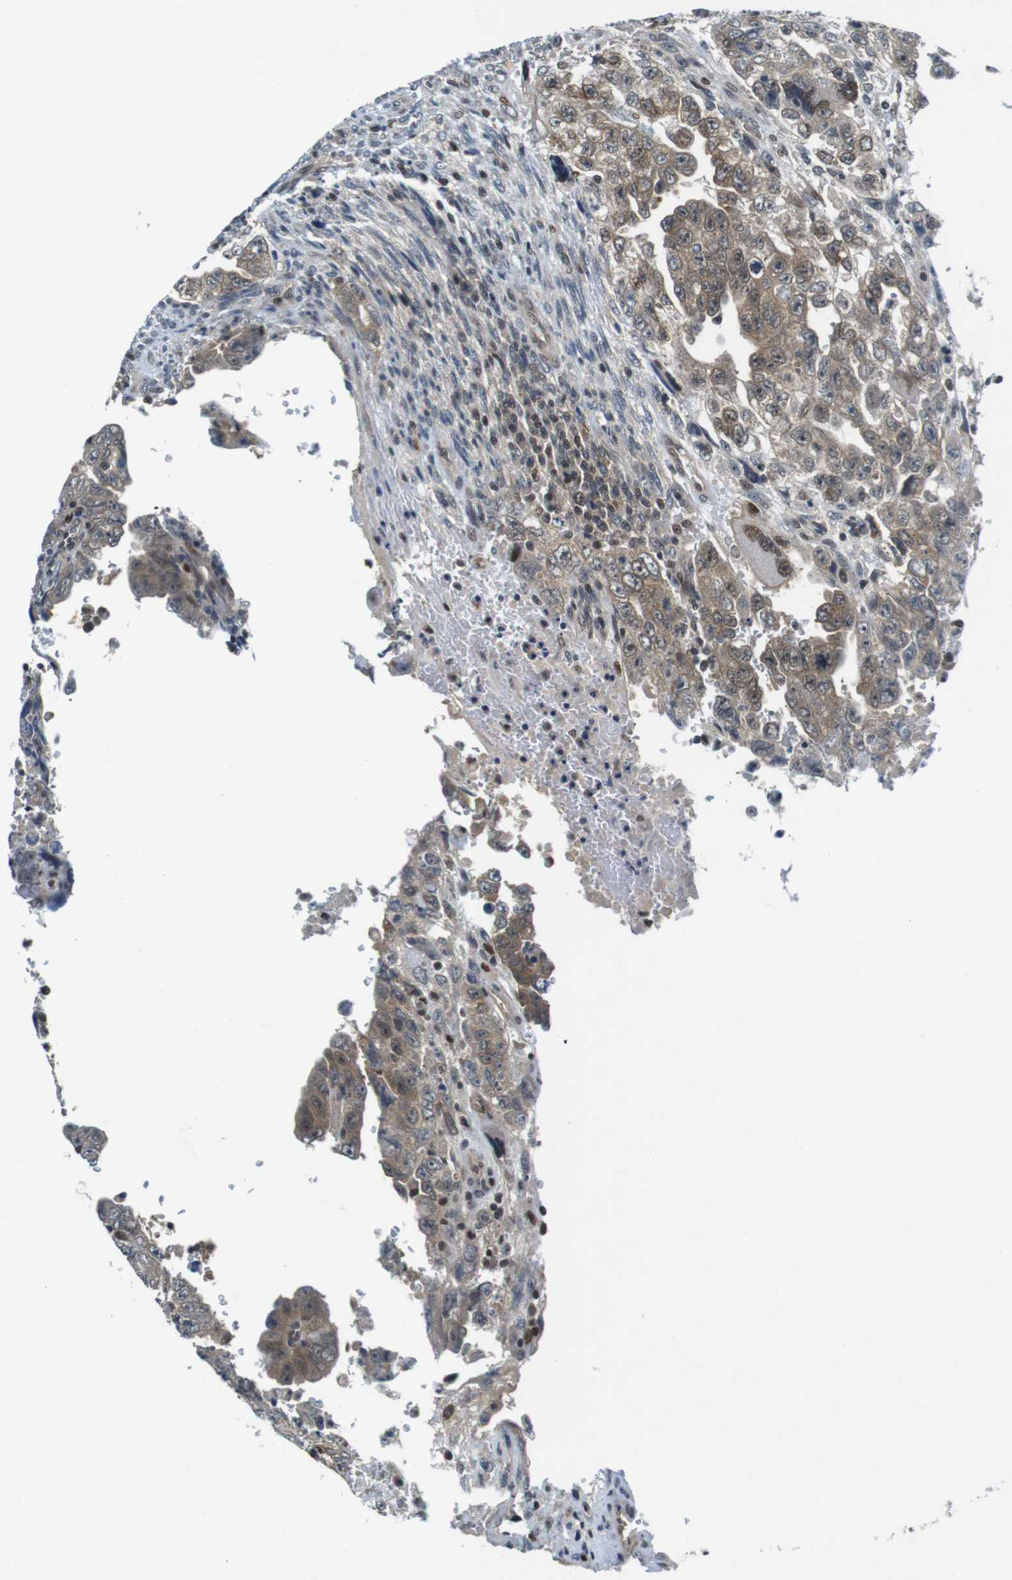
{"staining": {"intensity": "moderate", "quantity": ">75%", "location": "cytoplasmic/membranous,nuclear"}, "tissue": "testis cancer", "cell_type": "Tumor cells", "image_type": "cancer", "snomed": [{"axis": "morphology", "description": "Carcinoma, Embryonal, NOS"}, {"axis": "topography", "description": "Testis"}], "caption": "Embryonal carcinoma (testis) stained with DAB immunohistochemistry reveals medium levels of moderate cytoplasmic/membranous and nuclear staining in approximately >75% of tumor cells.", "gene": "MAPKAPK5", "patient": {"sex": "male", "age": 28}}